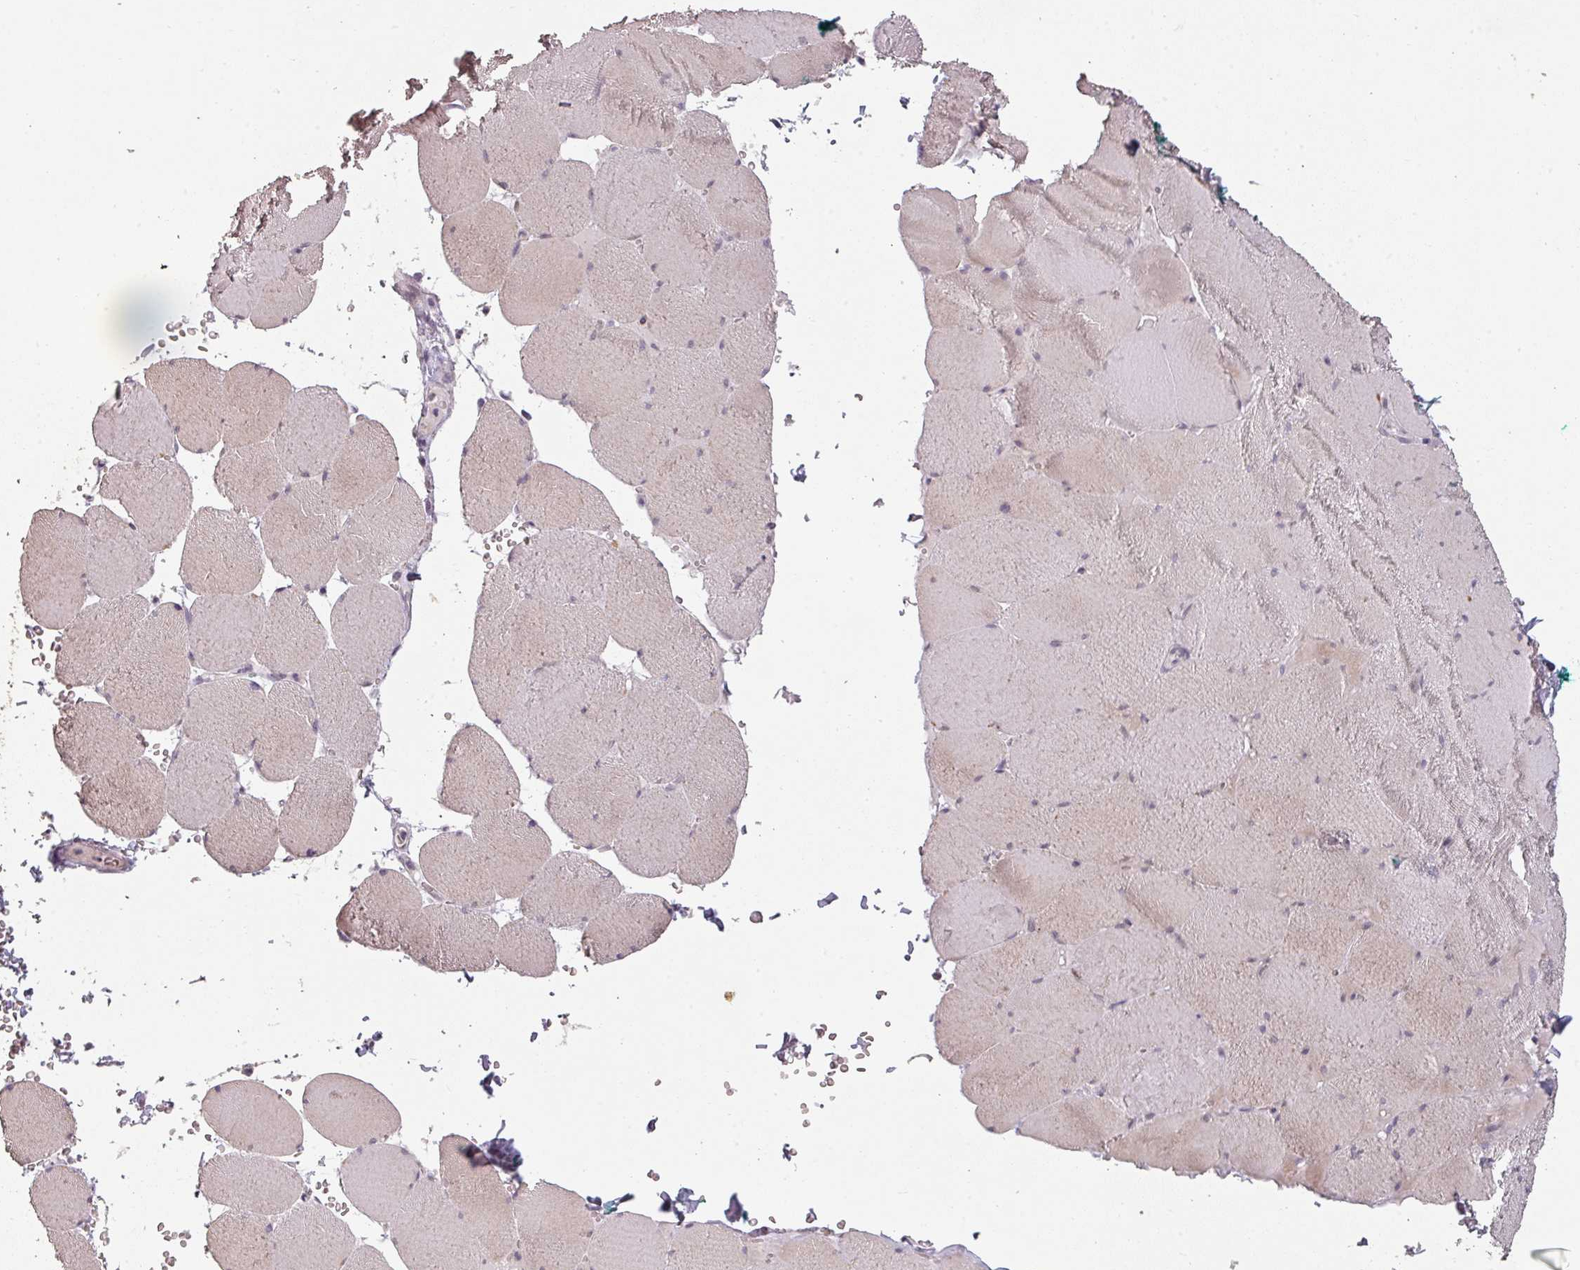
{"staining": {"intensity": "weak", "quantity": "<25%", "location": "cytoplasmic/membranous"}, "tissue": "skeletal muscle", "cell_type": "Myocytes", "image_type": "normal", "snomed": [{"axis": "morphology", "description": "Normal tissue, NOS"}, {"axis": "topography", "description": "Skeletal muscle"}, {"axis": "topography", "description": "Head-Neck"}], "caption": "An IHC histopathology image of benign skeletal muscle is shown. There is no staining in myocytes of skeletal muscle. The staining was performed using DAB to visualize the protein expression in brown, while the nuclei were stained in blue with hematoxylin (Magnification: 20x).", "gene": "LYPLA1", "patient": {"sex": "male", "age": 66}}